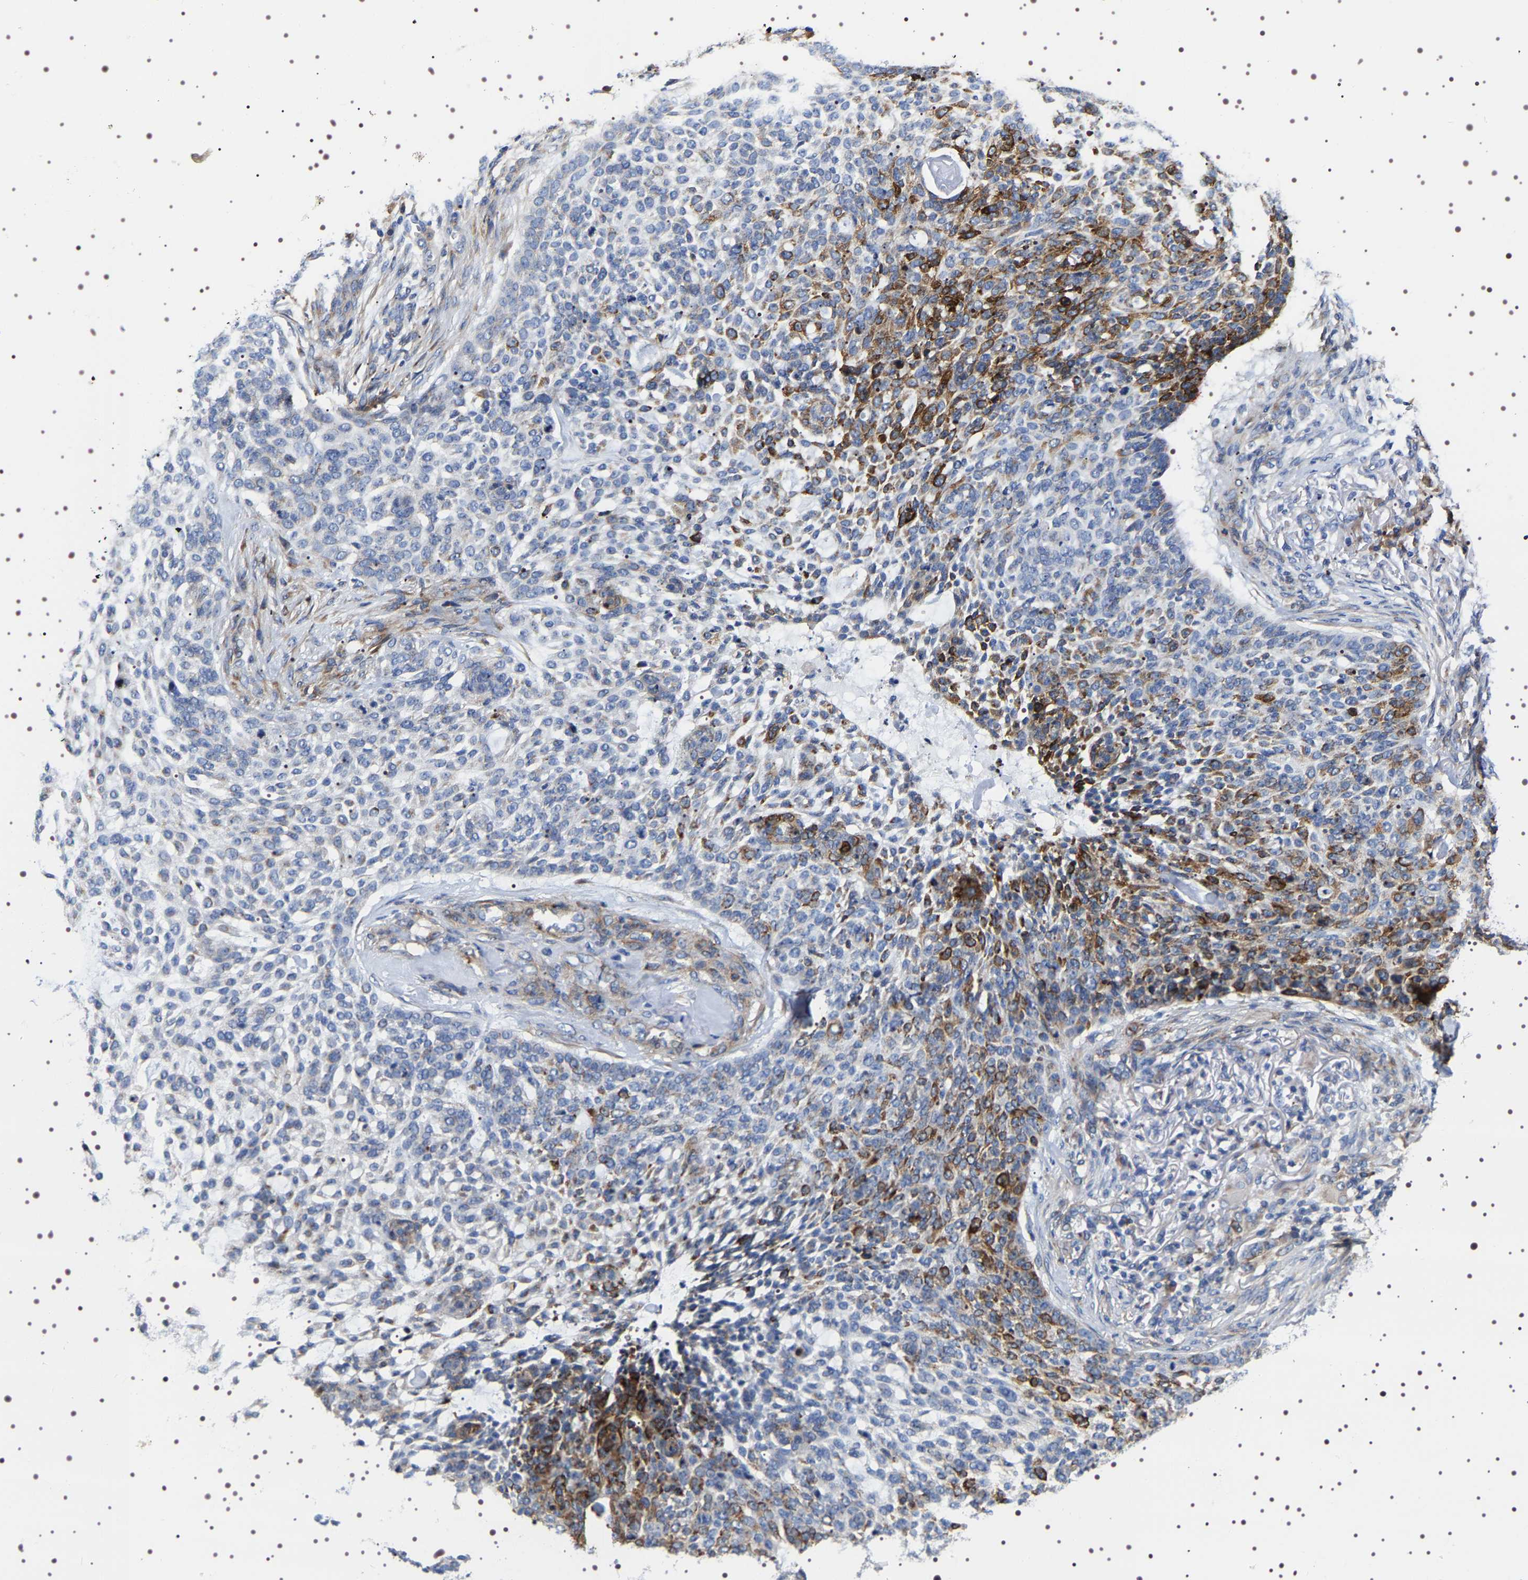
{"staining": {"intensity": "moderate", "quantity": "25%-75%", "location": "cytoplasmic/membranous"}, "tissue": "skin cancer", "cell_type": "Tumor cells", "image_type": "cancer", "snomed": [{"axis": "morphology", "description": "Basal cell carcinoma"}, {"axis": "topography", "description": "Skin"}], "caption": "Tumor cells show medium levels of moderate cytoplasmic/membranous staining in approximately 25%-75% of cells in basal cell carcinoma (skin). Nuclei are stained in blue.", "gene": "SQLE", "patient": {"sex": "female", "age": 64}}